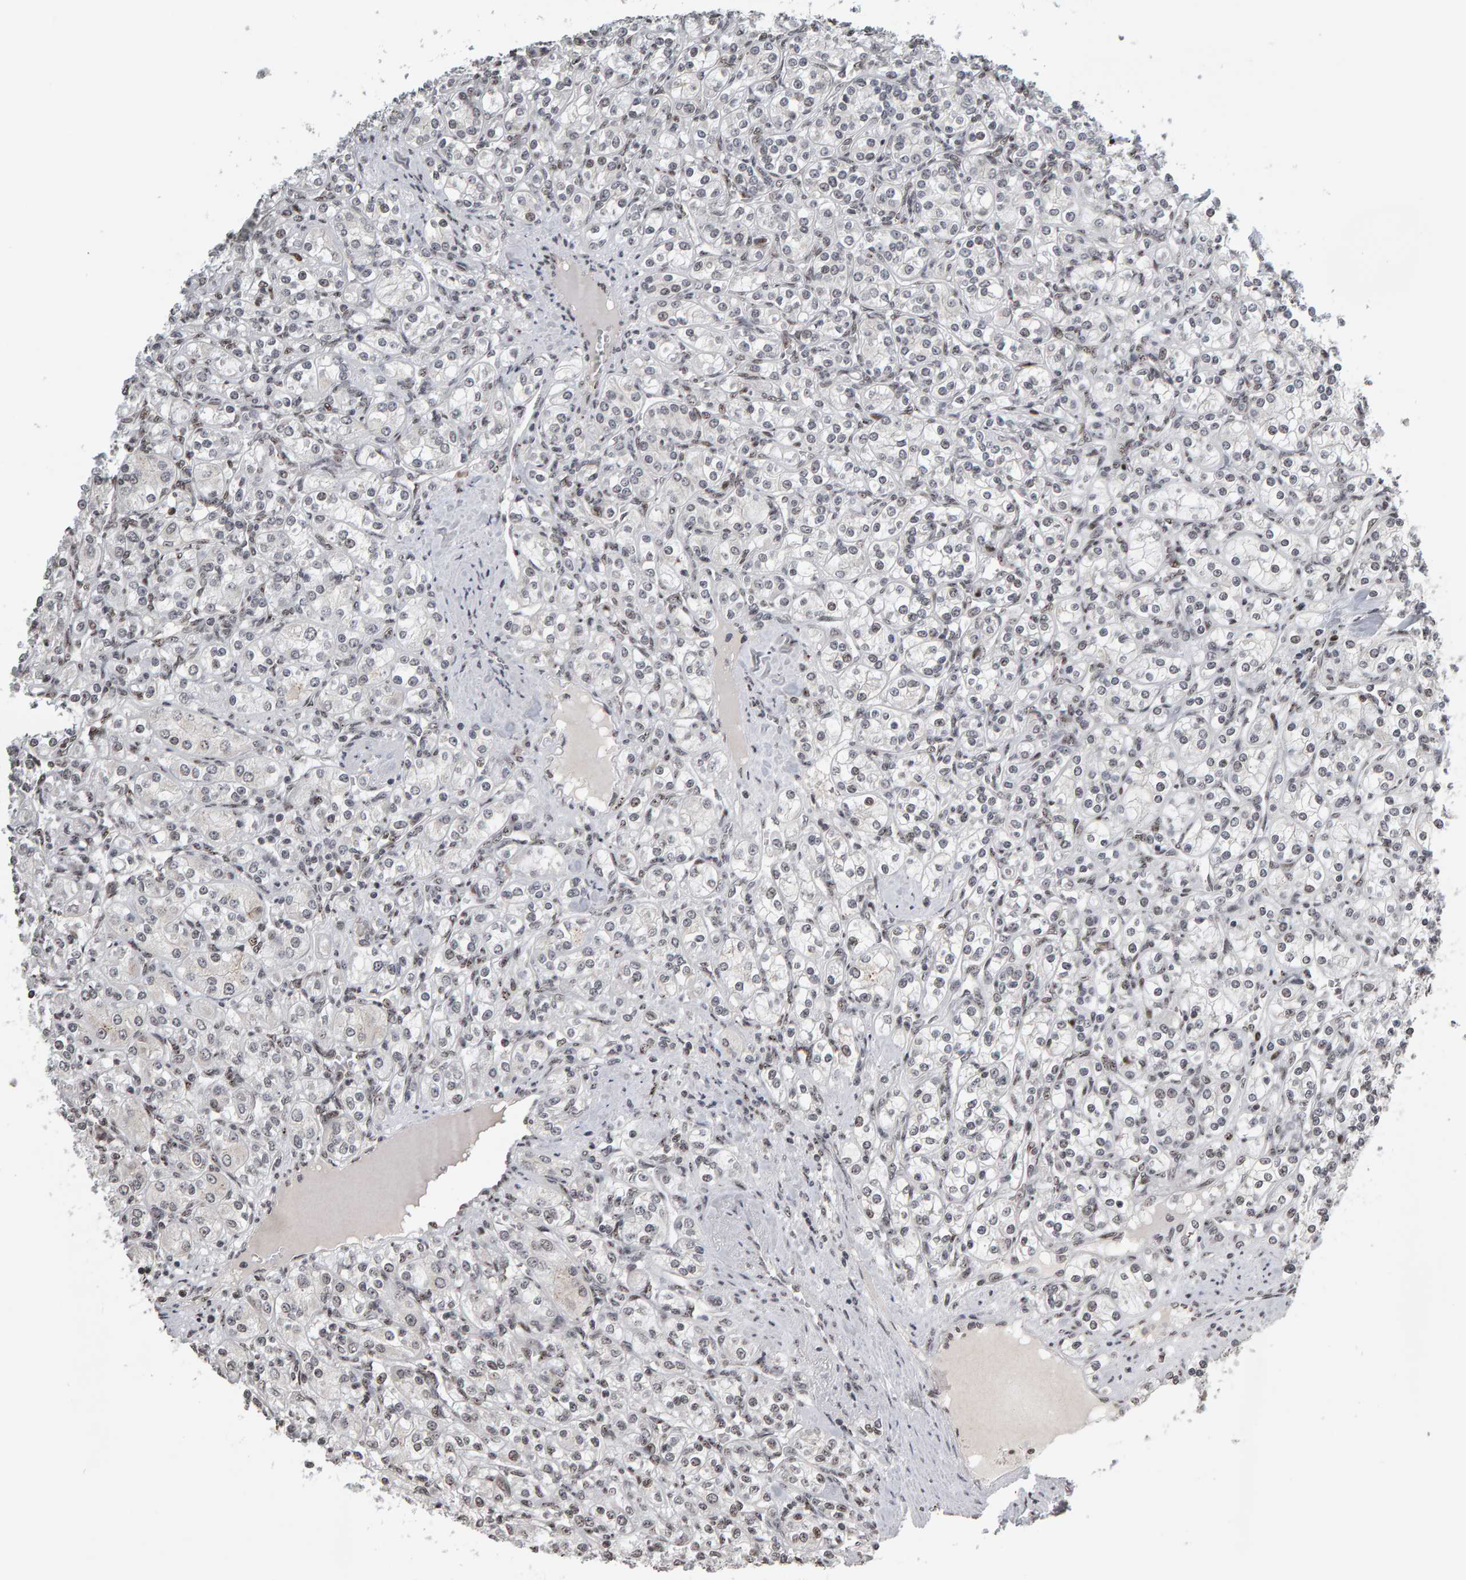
{"staining": {"intensity": "negative", "quantity": "none", "location": "none"}, "tissue": "renal cancer", "cell_type": "Tumor cells", "image_type": "cancer", "snomed": [{"axis": "morphology", "description": "Adenocarcinoma, NOS"}, {"axis": "topography", "description": "Kidney"}], "caption": "Immunohistochemistry histopathology image of neoplastic tissue: human renal cancer stained with DAB (3,3'-diaminobenzidine) shows no significant protein positivity in tumor cells.", "gene": "TRAM1", "patient": {"sex": "male", "age": 77}}